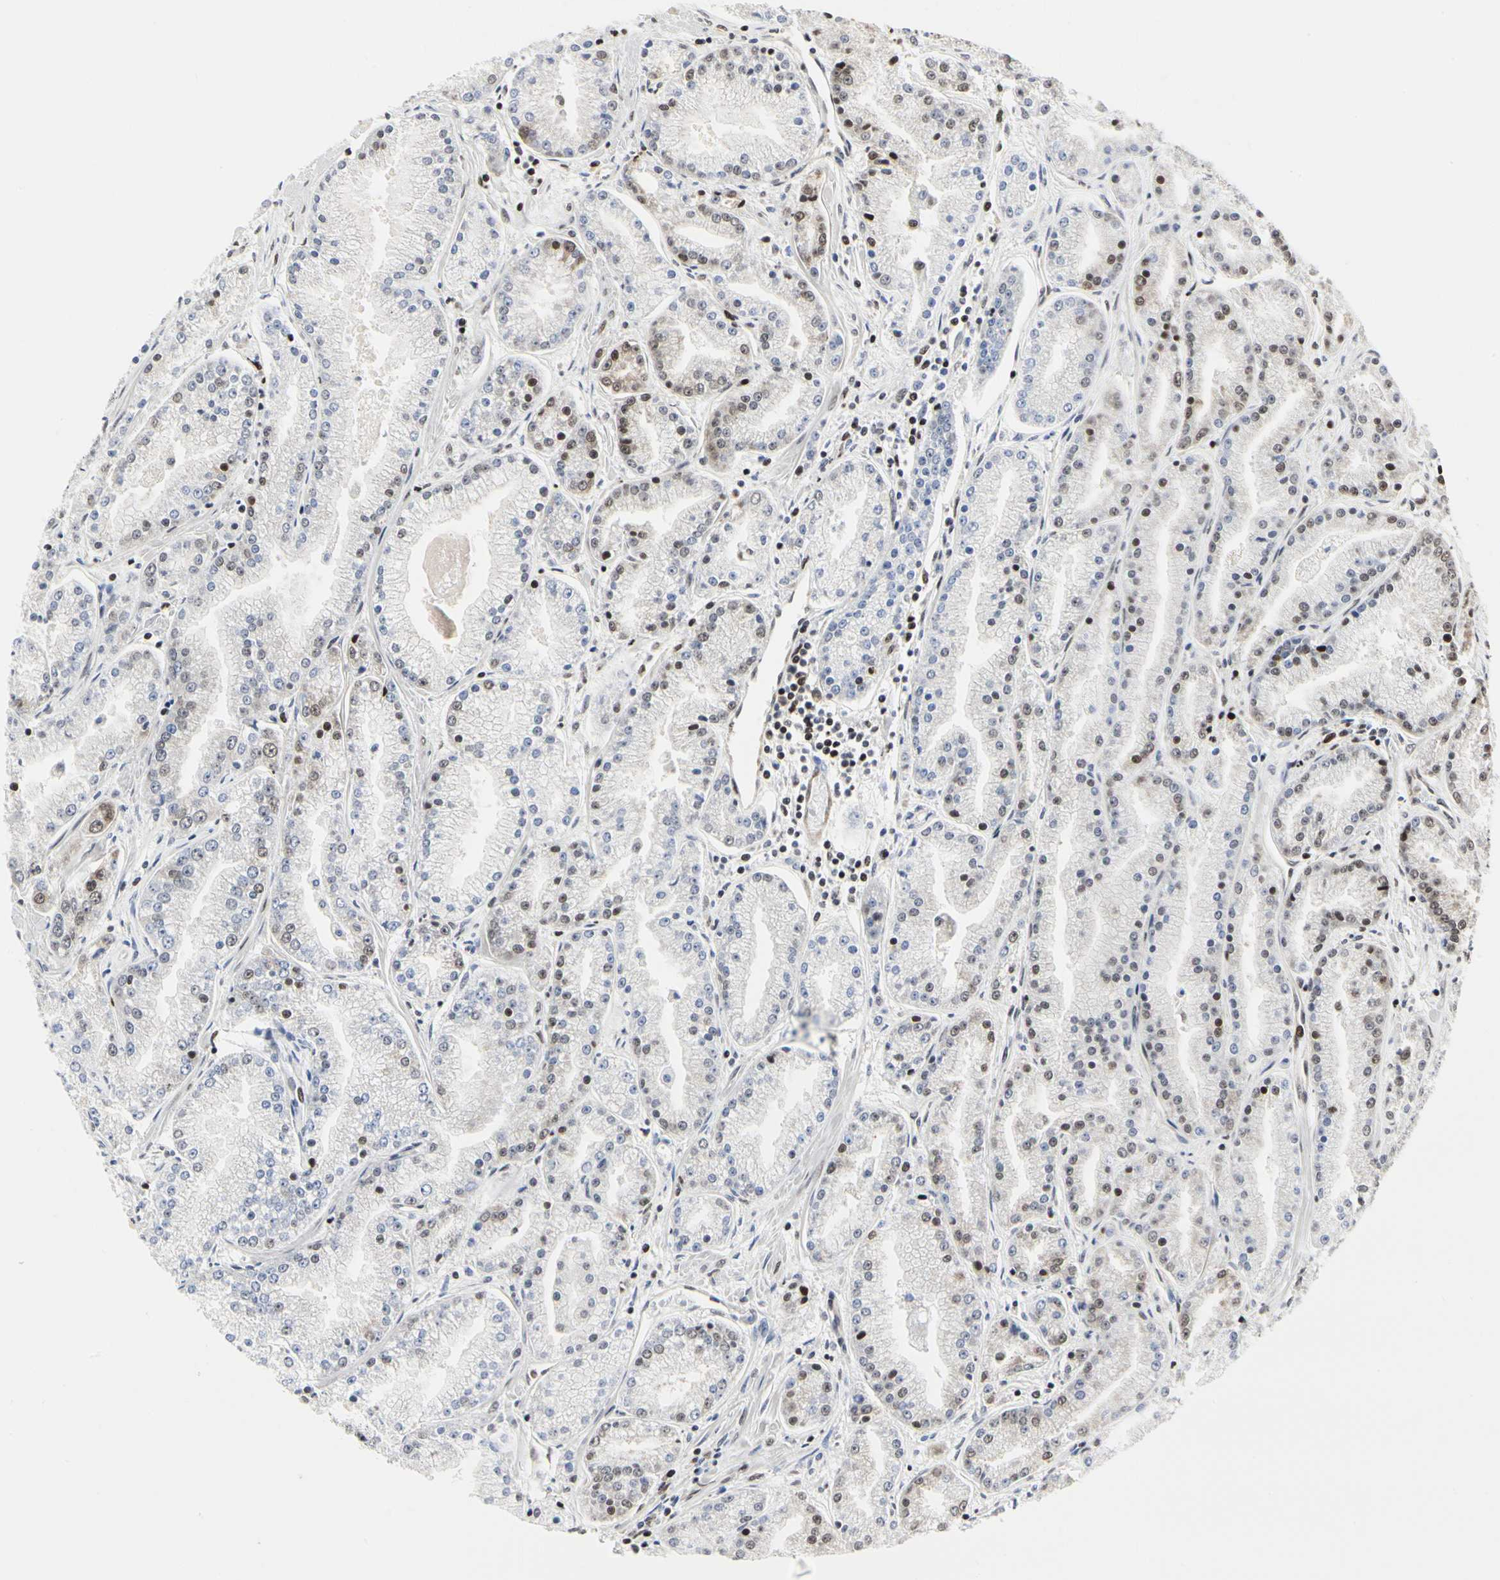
{"staining": {"intensity": "moderate", "quantity": "25%-75%", "location": "nuclear"}, "tissue": "prostate cancer", "cell_type": "Tumor cells", "image_type": "cancer", "snomed": [{"axis": "morphology", "description": "Adenocarcinoma, High grade"}, {"axis": "topography", "description": "Prostate"}], "caption": "A micrograph of human prostate cancer (high-grade adenocarcinoma) stained for a protein demonstrates moderate nuclear brown staining in tumor cells.", "gene": "PRMT3", "patient": {"sex": "male", "age": 61}}